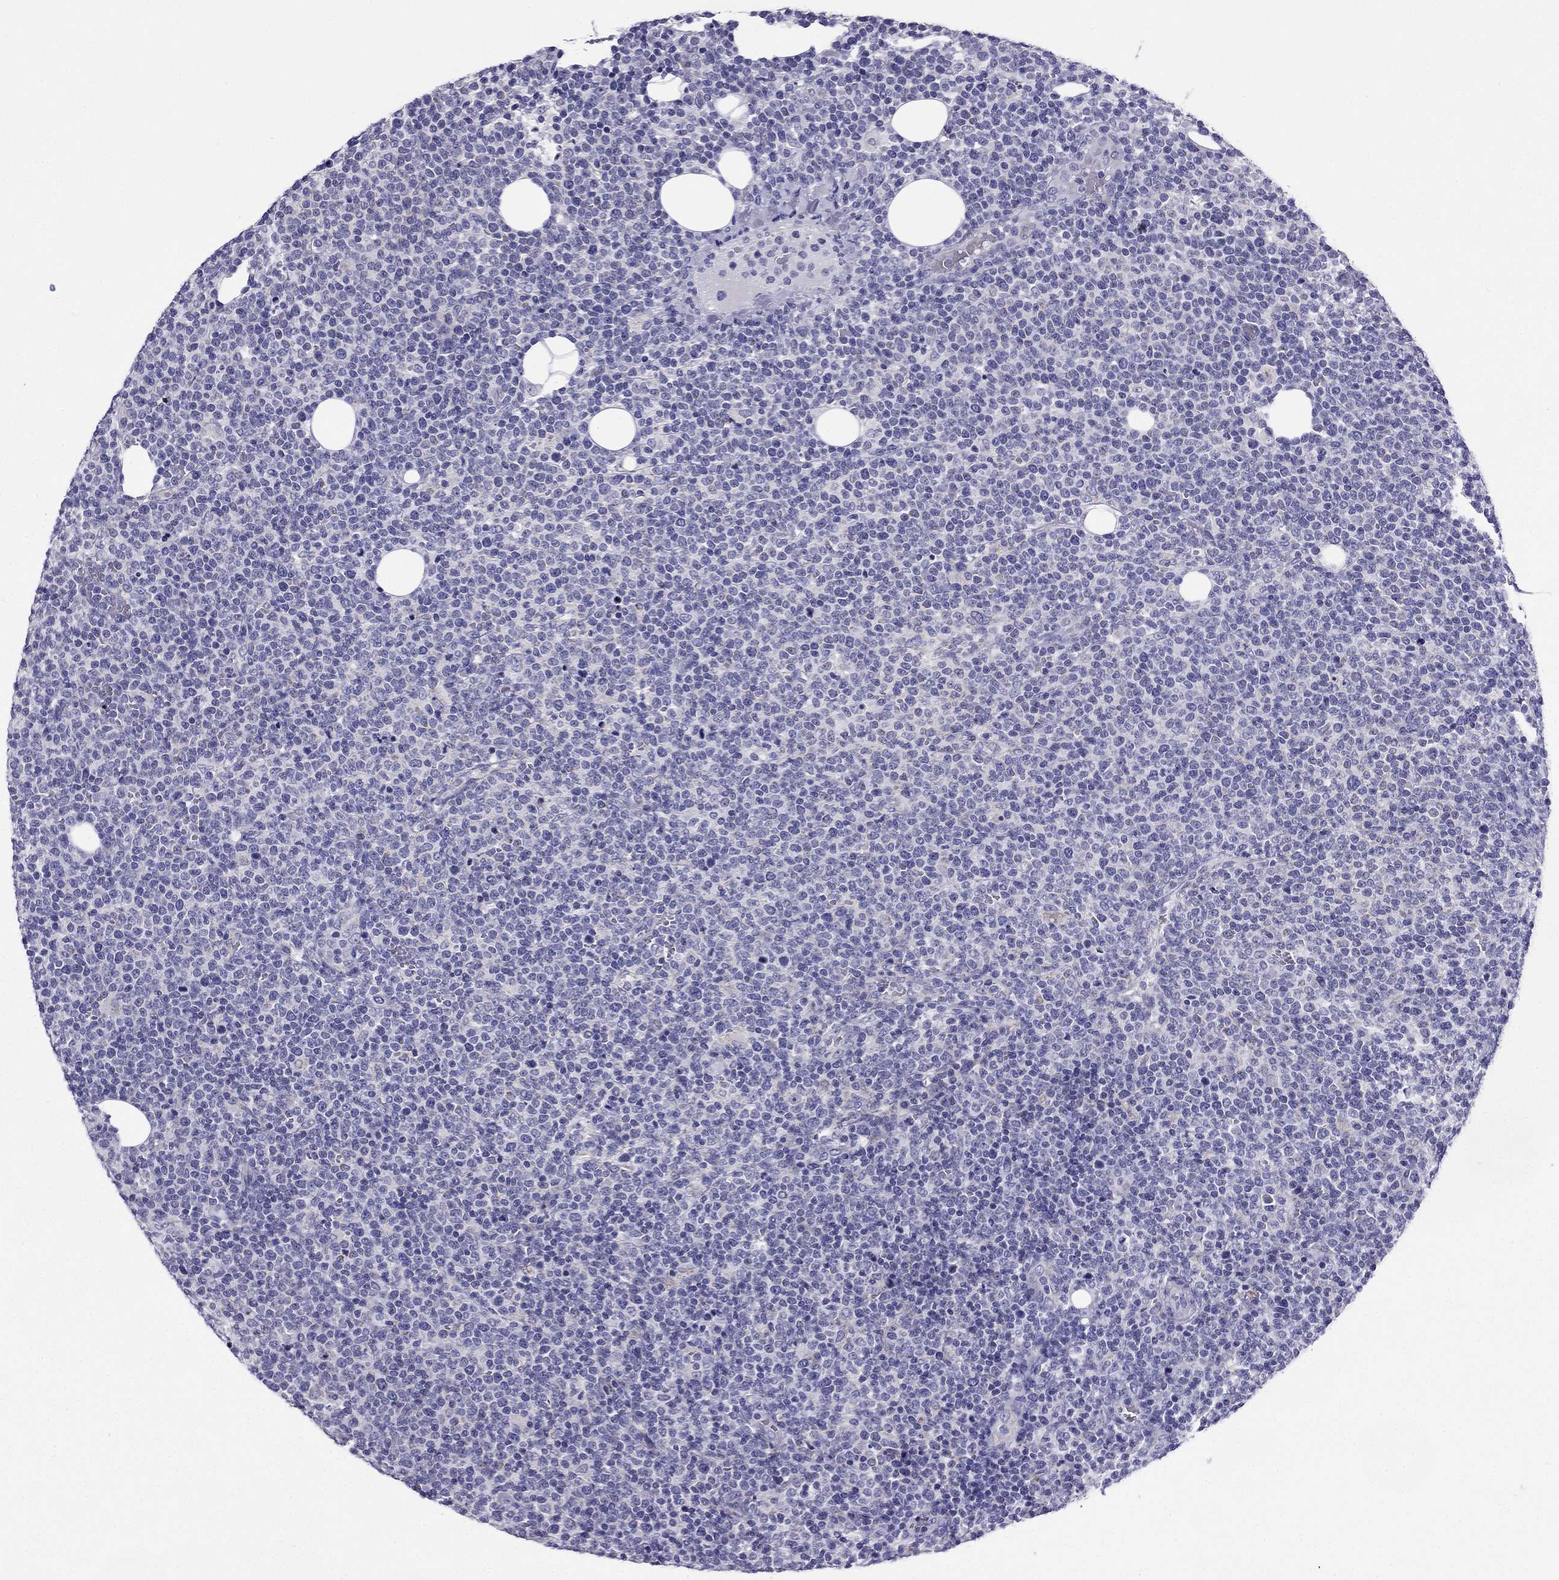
{"staining": {"intensity": "negative", "quantity": "none", "location": "none"}, "tissue": "lymphoma", "cell_type": "Tumor cells", "image_type": "cancer", "snomed": [{"axis": "morphology", "description": "Malignant lymphoma, non-Hodgkin's type, High grade"}, {"axis": "topography", "description": "Lymph node"}], "caption": "This micrograph is of high-grade malignant lymphoma, non-Hodgkin's type stained with IHC to label a protein in brown with the nuclei are counter-stained blue. There is no positivity in tumor cells. The staining was performed using DAB (3,3'-diaminobenzidine) to visualize the protein expression in brown, while the nuclei were stained in blue with hematoxylin (Magnification: 20x).", "gene": "KIF5A", "patient": {"sex": "male", "age": 61}}